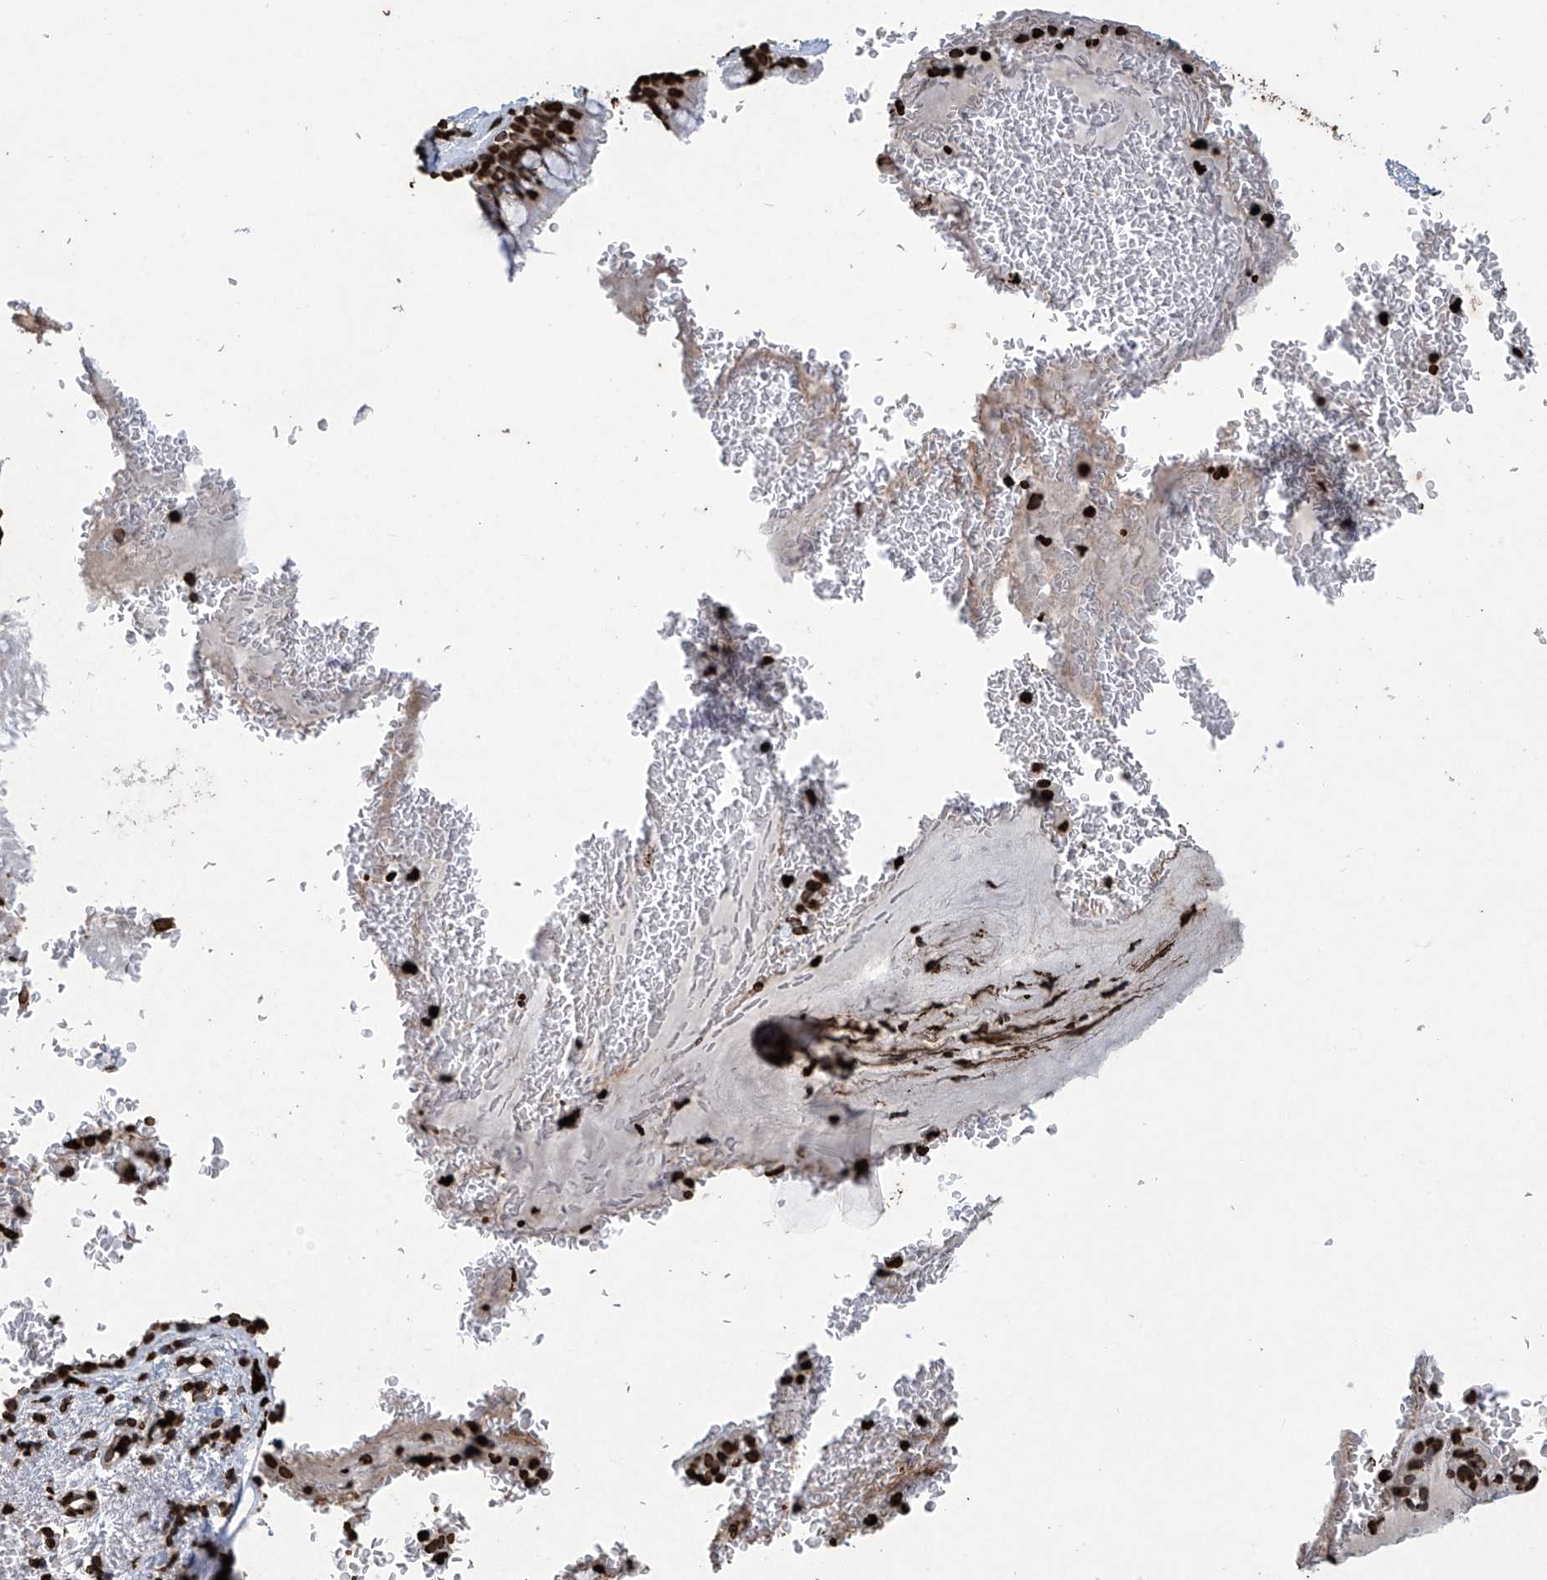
{"staining": {"intensity": "strong", "quantity": ">75%", "location": "nuclear"}, "tissue": "bronchus", "cell_type": "Respiratory epithelial cells", "image_type": "normal", "snomed": [{"axis": "morphology", "description": "Normal tissue, NOS"}, {"axis": "topography", "description": "Cartilage tissue"}, {"axis": "topography", "description": "Bronchus"}], "caption": "Immunohistochemical staining of benign bronchus displays high levels of strong nuclear staining in approximately >75% of respiratory epithelial cells. The staining is performed using DAB (3,3'-diaminobenzidine) brown chromogen to label protein expression. The nuclei are counter-stained blue using hematoxylin.", "gene": "H3", "patient": {"sex": "female", "age": 36}}